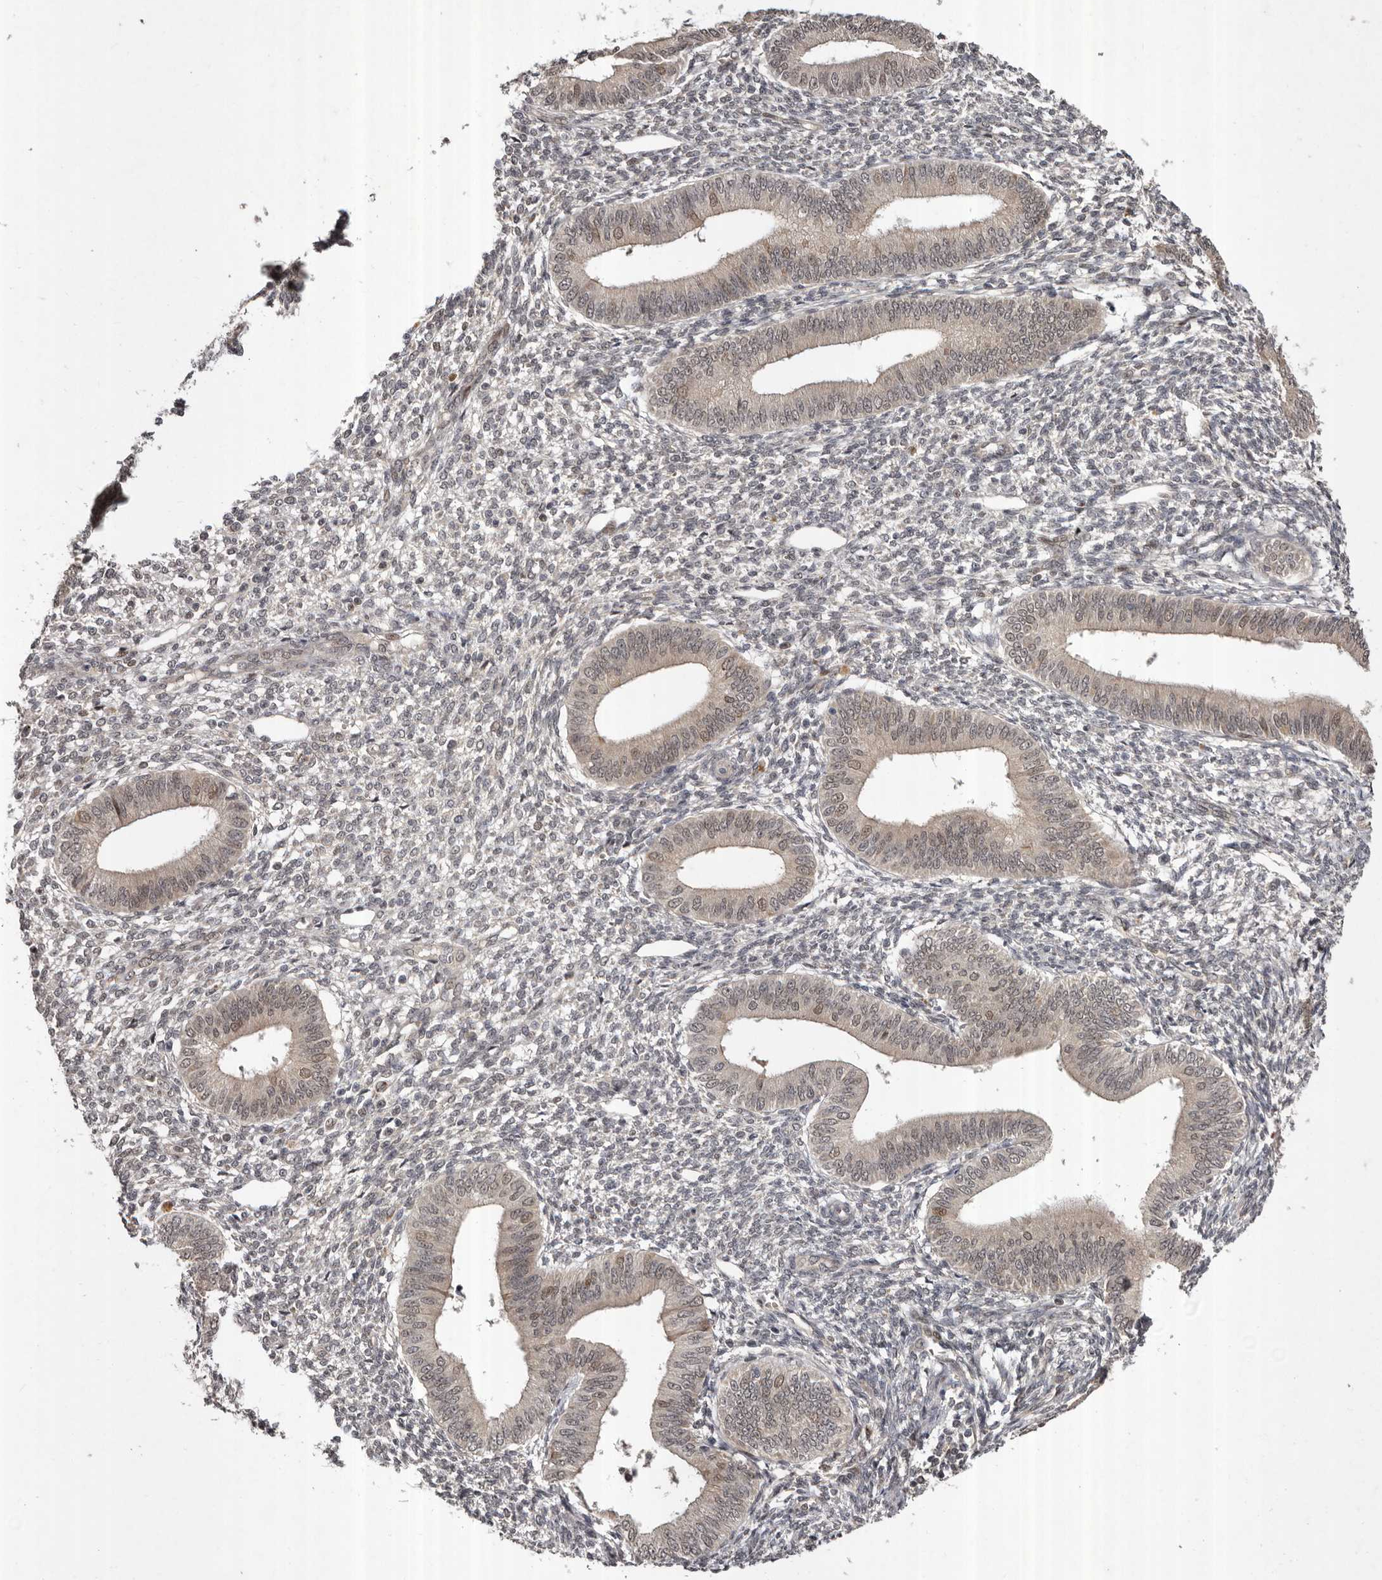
{"staining": {"intensity": "weak", "quantity": "25%-75%", "location": "cytoplasmic/membranous,nuclear"}, "tissue": "endometrium", "cell_type": "Cells in endometrial stroma", "image_type": "normal", "snomed": [{"axis": "morphology", "description": "Normal tissue, NOS"}, {"axis": "topography", "description": "Endometrium"}], "caption": "This micrograph reveals unremarkable endometrium stained with IHC to label a protein in brown. The cytoplasmic/membranous,nuclear of cells in endometrial stroma show weak positivity for the protein. Nuclei are counter-stained blue.", "gene": "ABL1", "patient": {"sex": "female", "age": 46}}